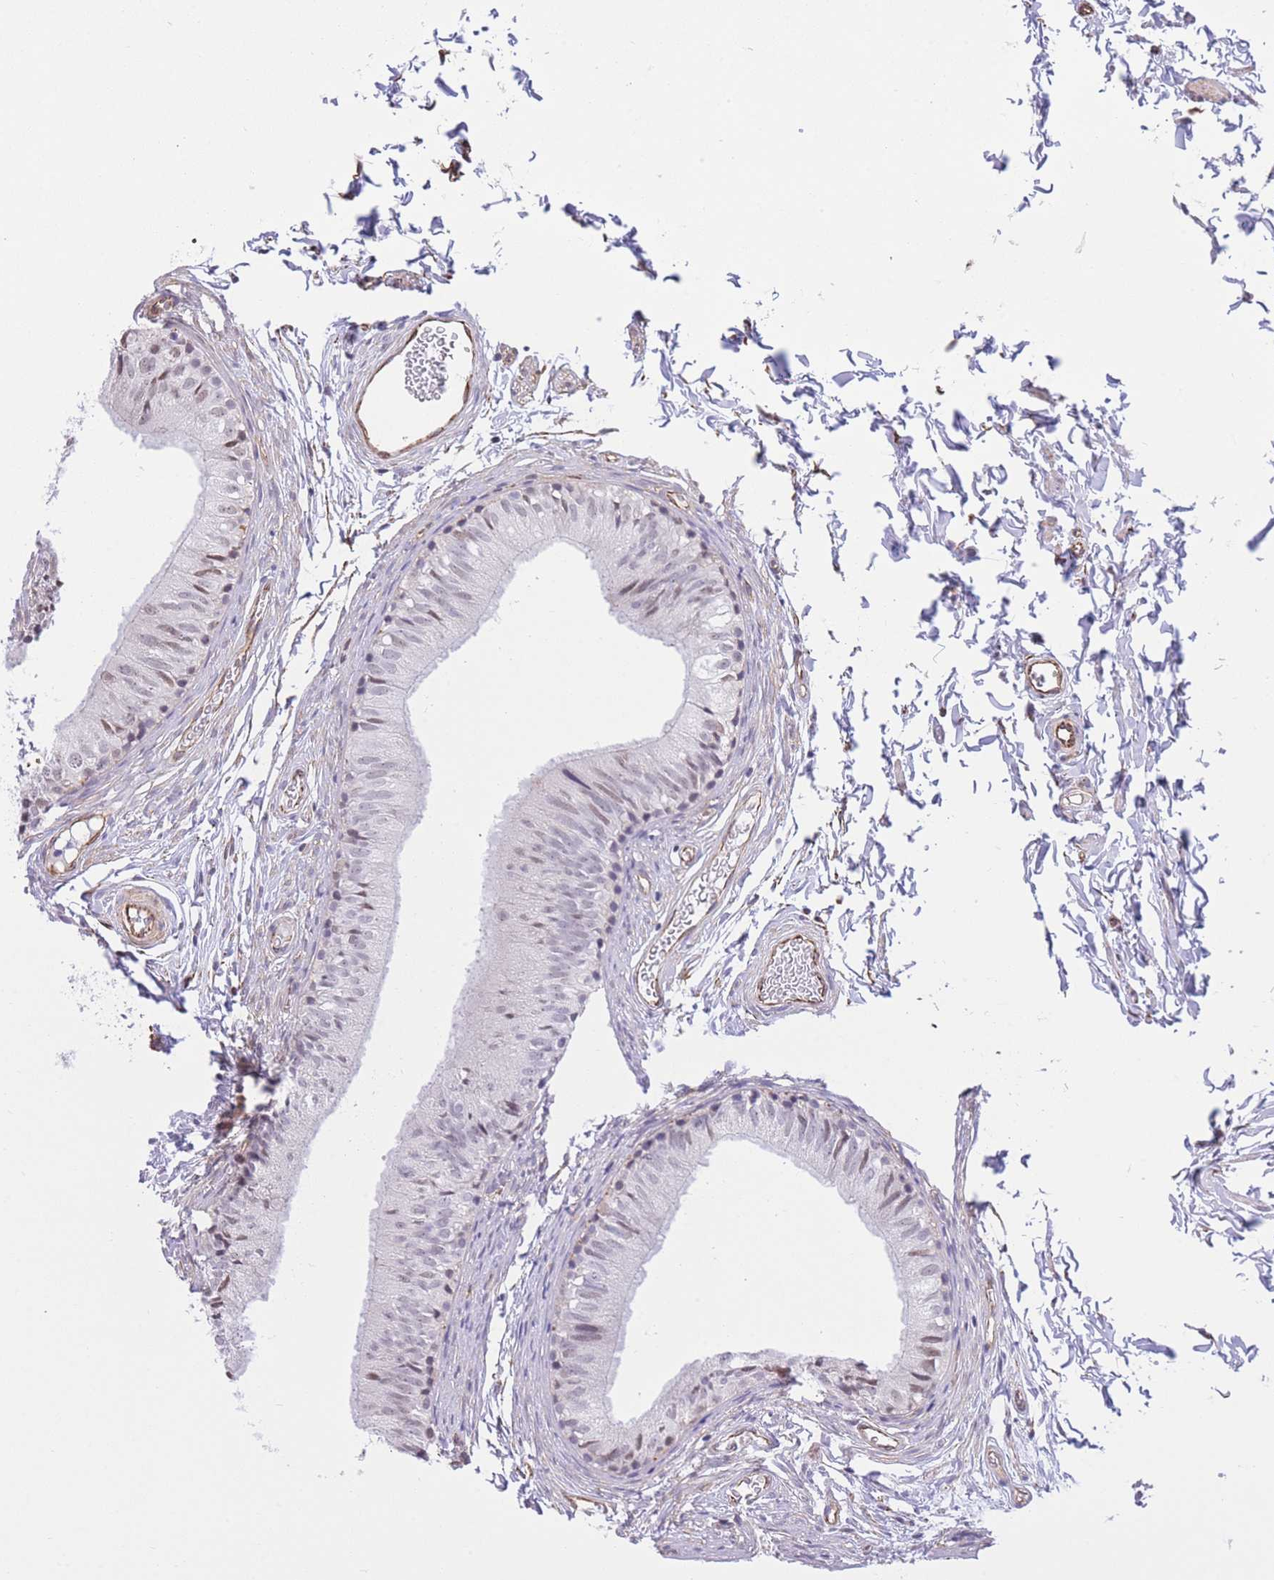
{"staining": {"intensity": "weak", "quantity": "<25%", "location": "nuclear"}, "tissue": "epididymis", "cell_type": "Glandular cells", "image_type": "normal", "snomed": [{"axis": "morphology", "description": "Normal tissue, NOS"}, {"axis": "topography", "description": "Epididymis"}], "caption": "This photomicrograph is of unremarkable epididymis stained with IHC to label a protein in brown with the nuclei are counter-stained blue. There is no expression in glandular cells.", "gene": "PSG11", "patient": {"sex": "male", "age": 37}}